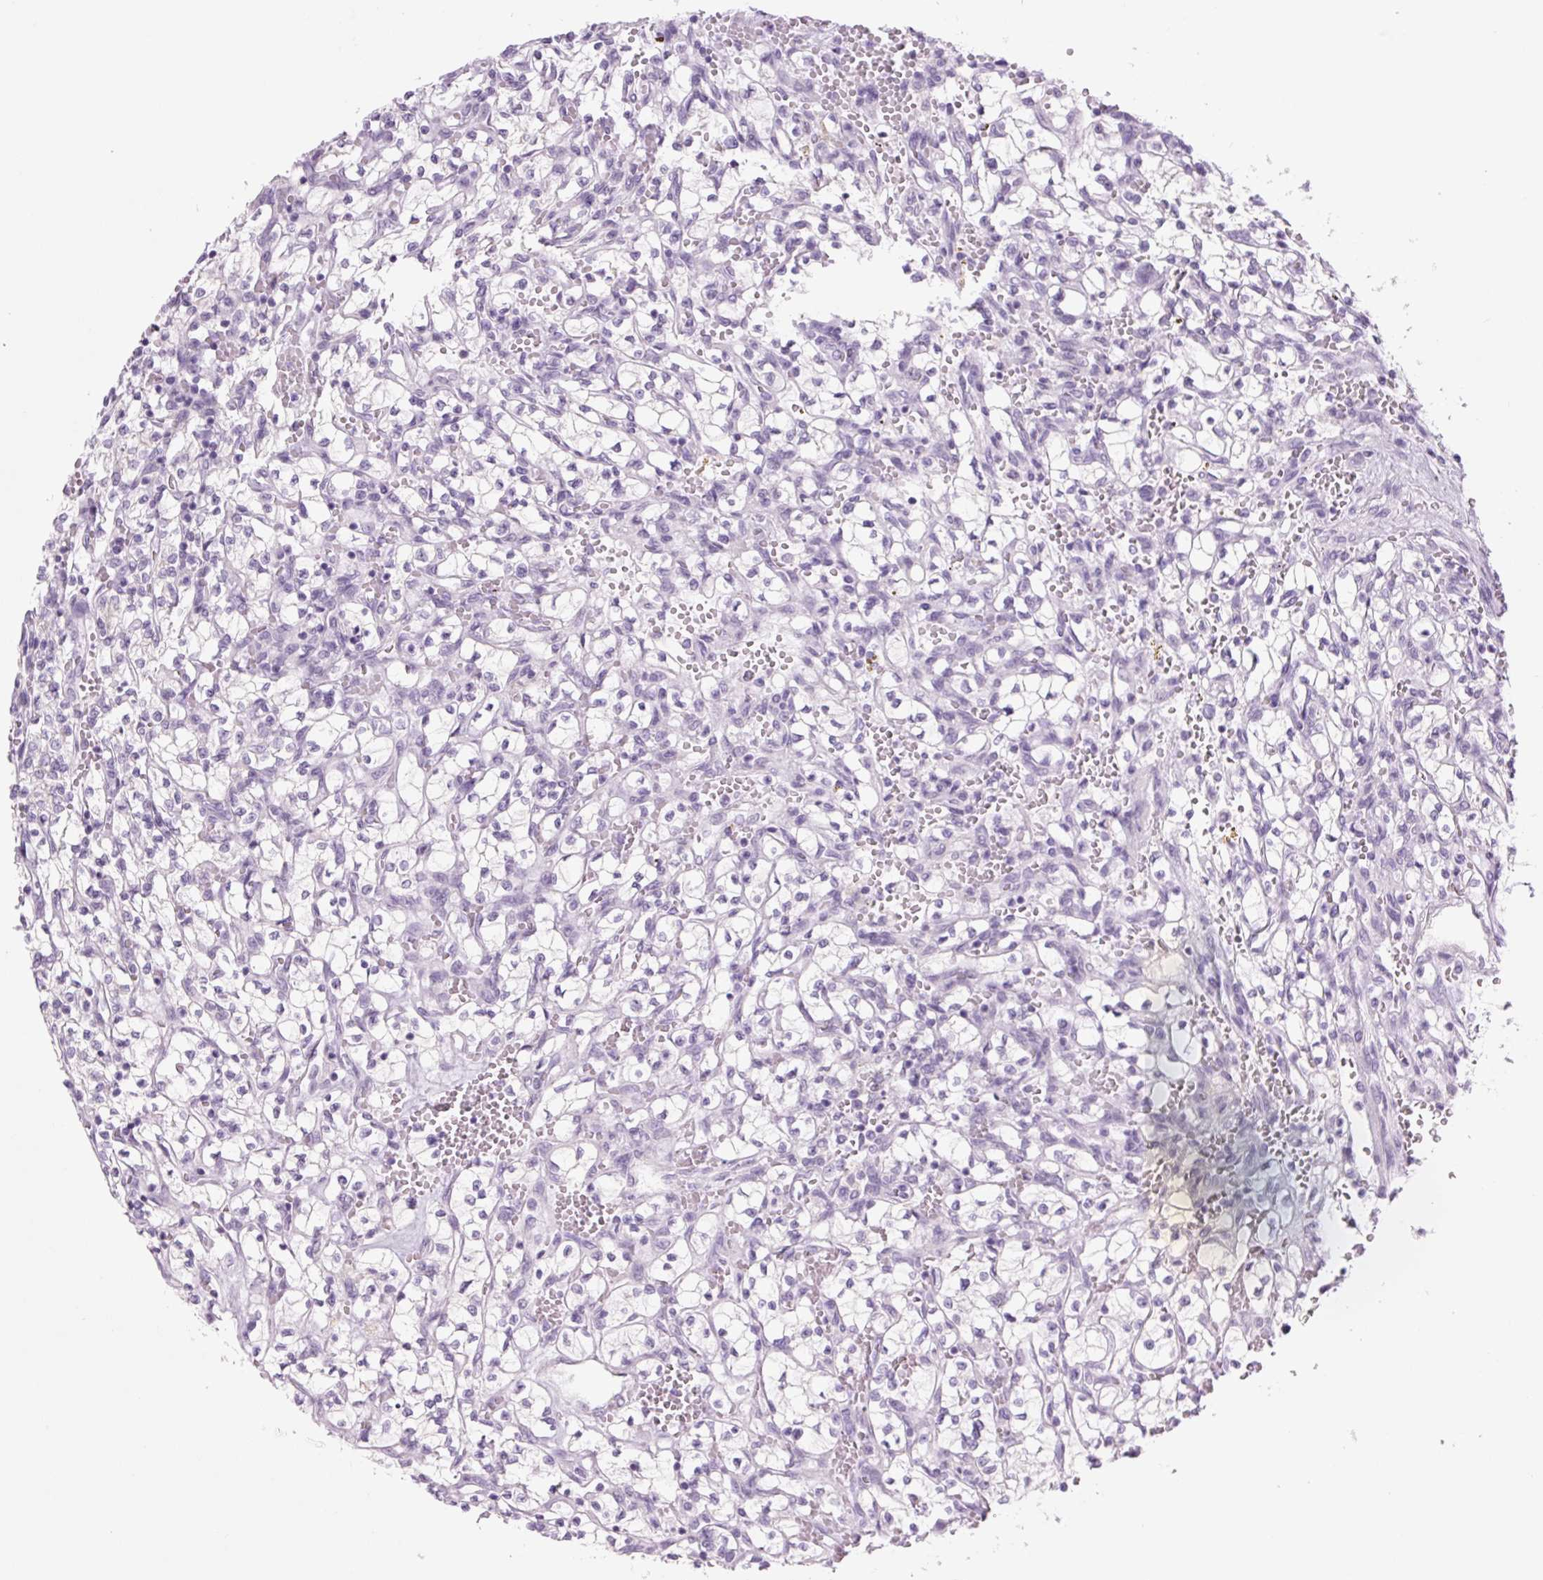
{"staining": {"intensity": "negative", "quantity": "none", "location": "none"}, "tissue": "renal cancer", "cell_type": "Tumor cells", "image_type": "cancer", "snomed": [{"axis": "morphology", "description": "Adenocarcinoma, NOS"}, {"axis": "topography", "description": "Kidney"}], "caption": "The micrograph demonstrates no staining of tumor cells in renal cancer (adenocarcinoma).", "gene": "COL9A2", "patient": {"sex": "female", "age": 64}}